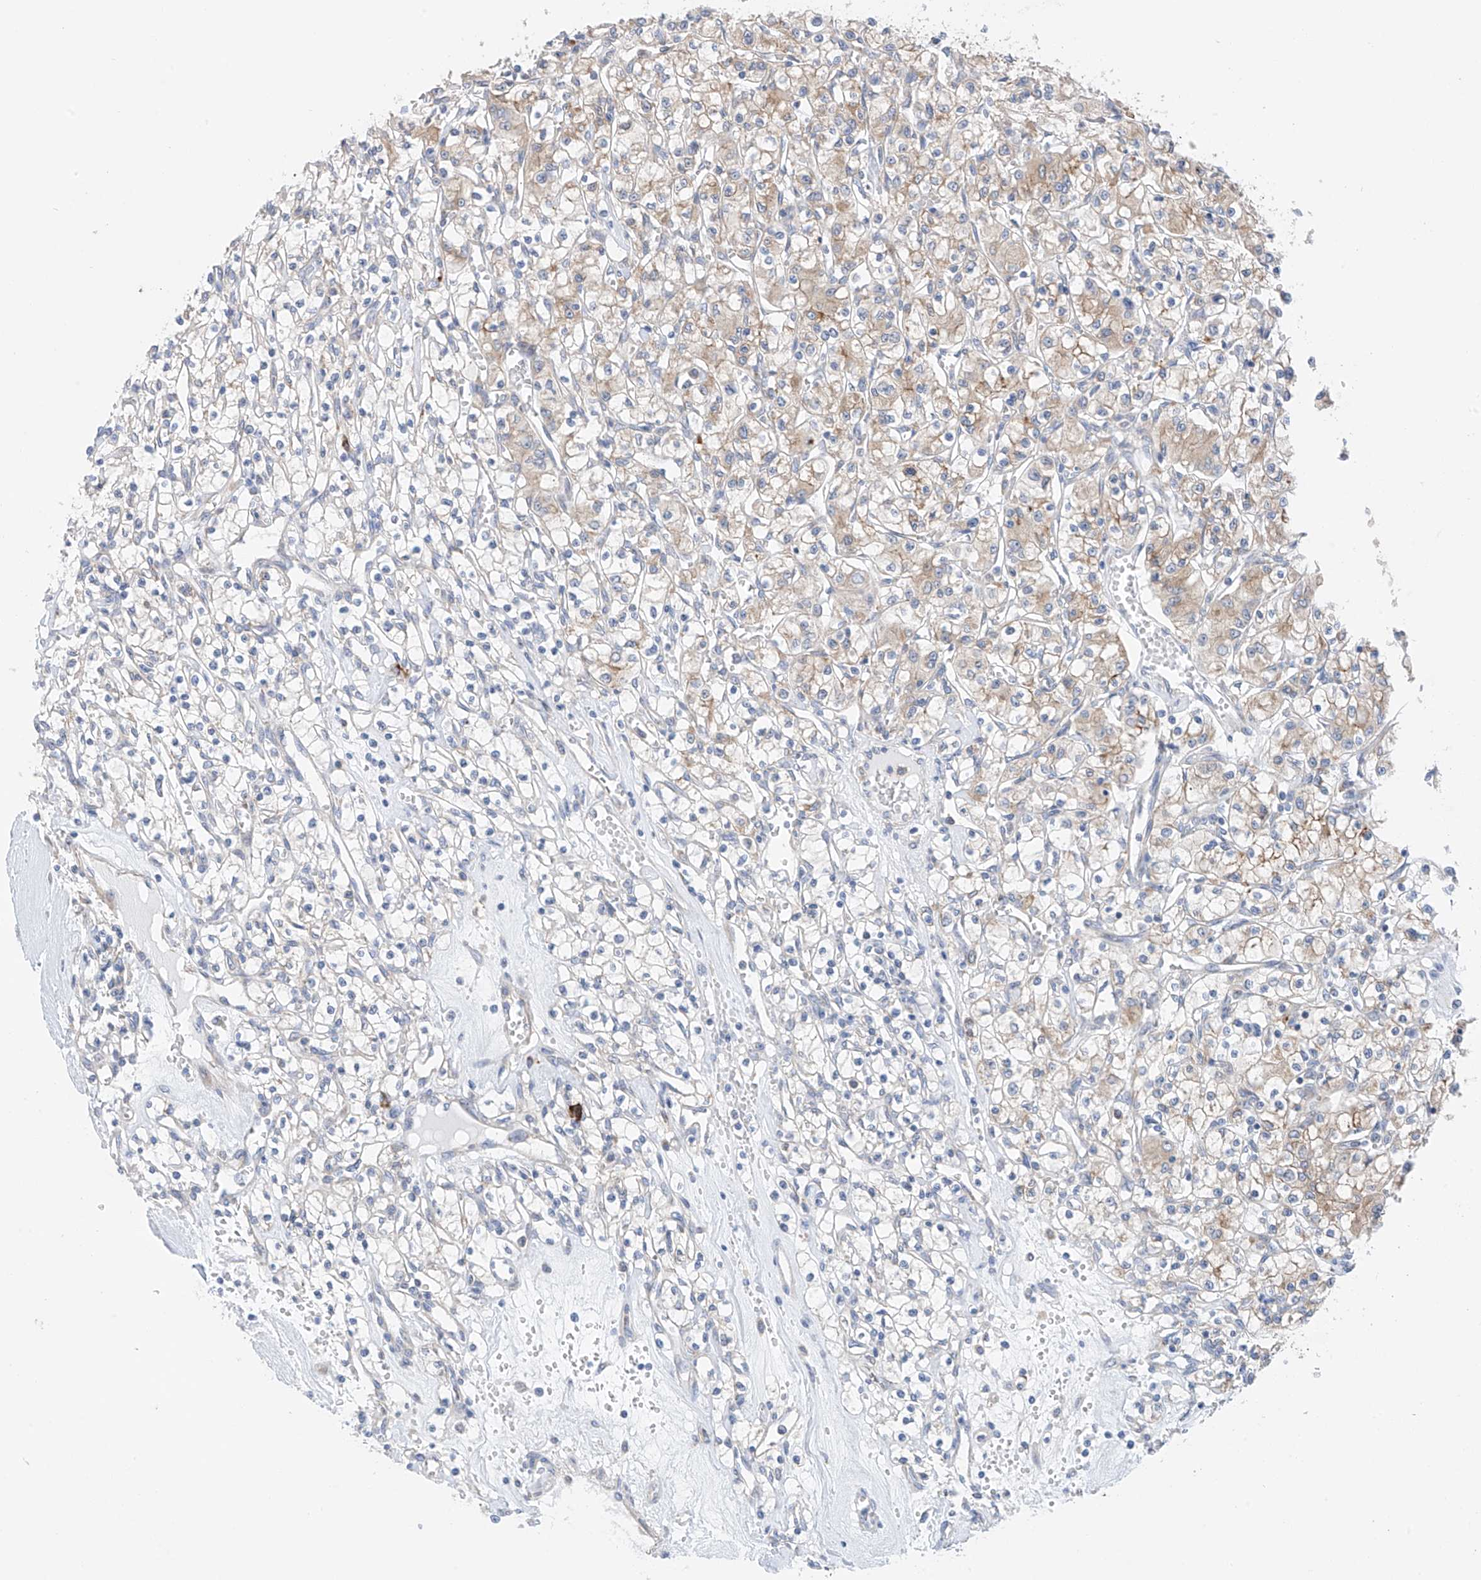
{"staining": {"intensity": "moderate", "quantity": "25%-75%", "location": "cytoplasmic/membranous"}, "tissue": "renal cancer", "cell_type": "Tumor cells", "image_type": "cancer", "snomed": [{"axis": "morphology", "description": "Adenocarcinoma, NOS"}, {"axis": "topography", "description": "Kidney"}], "caption": "Approximately 25%-75% of tumor cells in human renal adenocarcinoma demonstrate moderate cytoplasmic/membranous protein expression as visualized by brown immunohistochemical staining.", "gene": "REC8", "patient": {"sex": "female", "age": 59}}